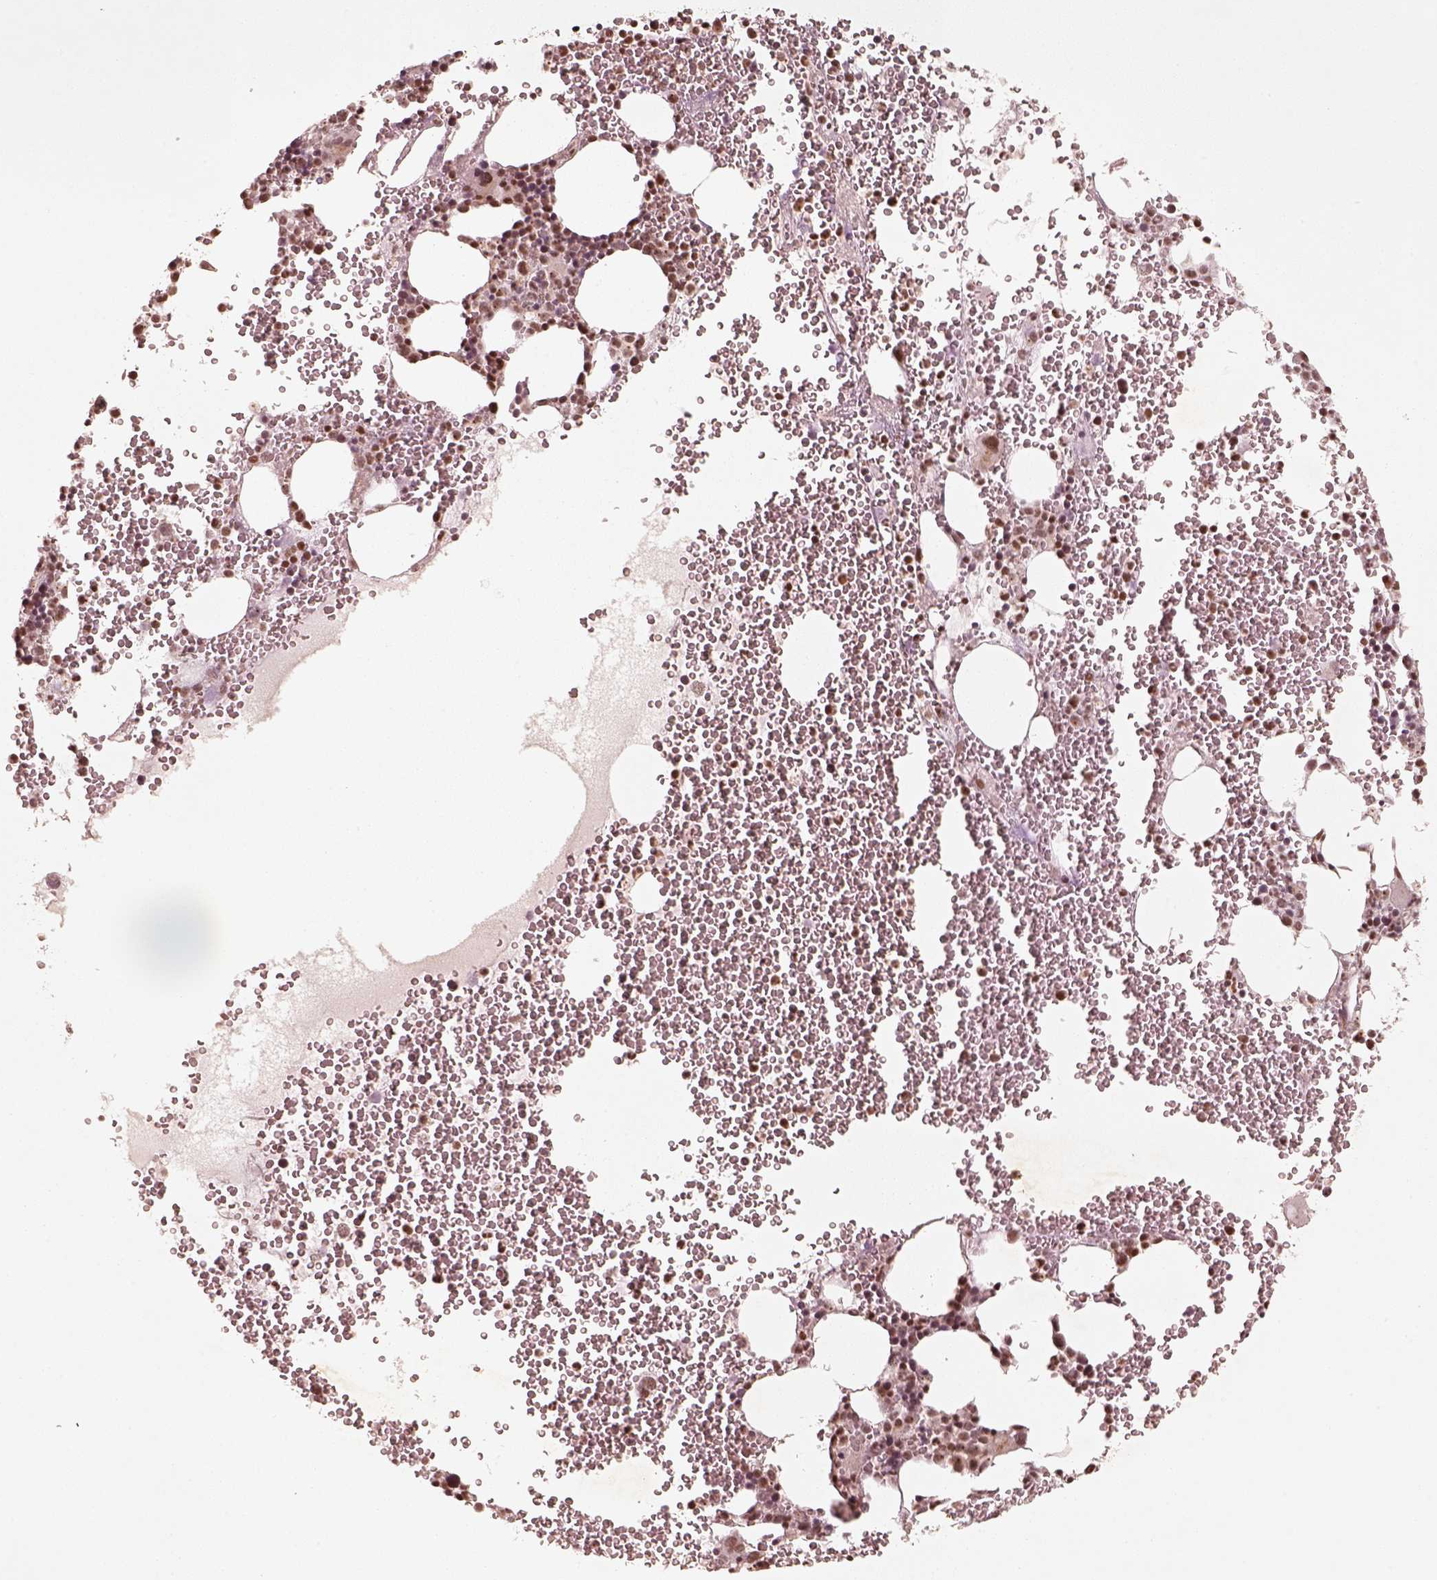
{"staining": {"intensity": "moderate", "quantity": "<25%", "location": "nuclear"}, "tissue": "bone marrow", "cell_type": "Hematopoietic cells", "image_type": "normal", "snomed": [{"axis": "morphology", "description": "Normal tissue, NOS"}, {"axis": "topography", "description": "Bone marrow"}], "caption": "Protein staining of normal bone marrow demonstrates moderate nuclear positivity in approximately <25% of hematopoietic cells. (brown staining indicates protein expression, while blue staining denotes nuclei).", "gene": "GMEB2", "patient": {"sex": "male", "age": 82}}